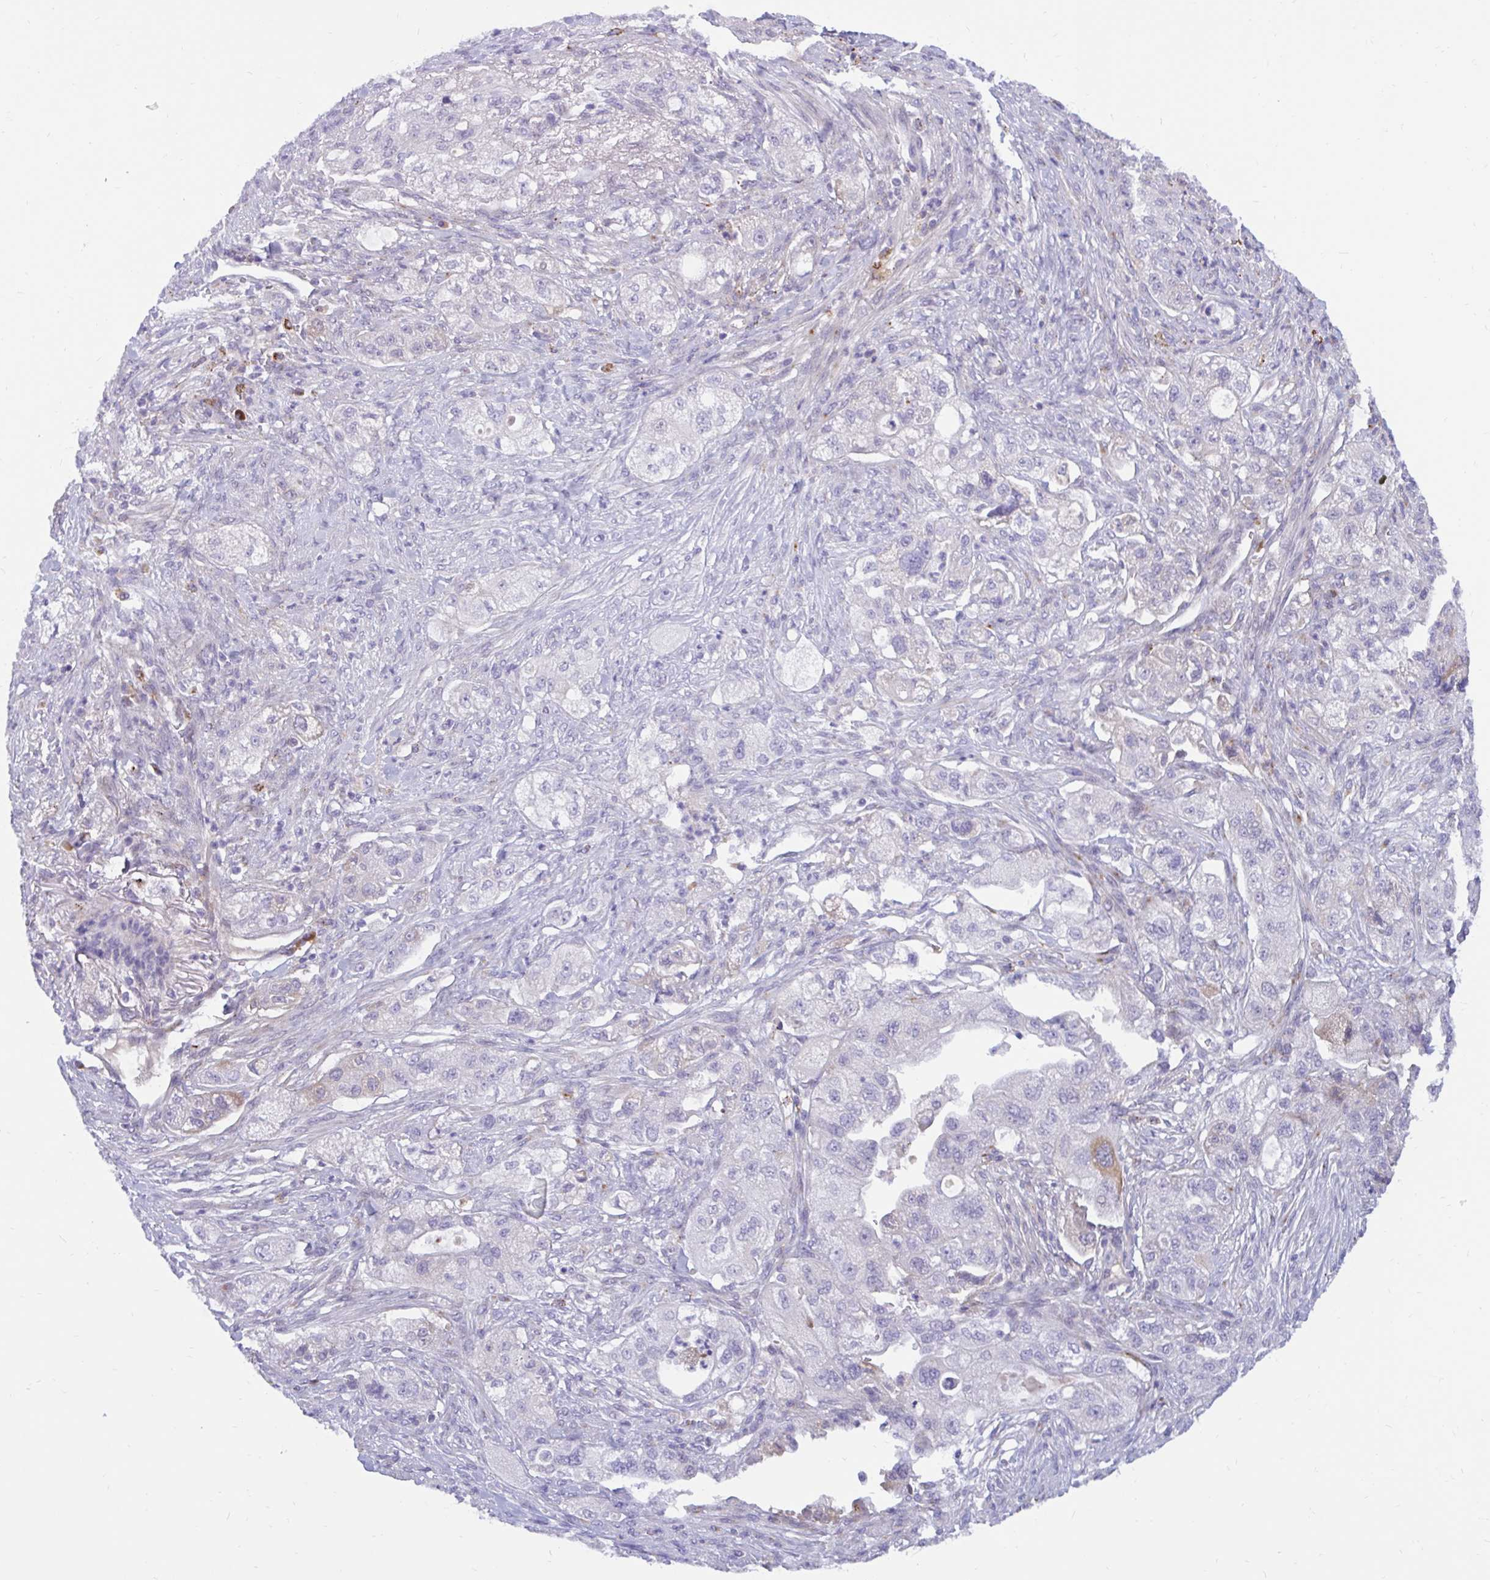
{"staining": {"intensity": "negative", "quantity": "none", "location": "none"}, "tissue": "pancreatic cancer", "cell_type": "Tumor cells", "image_type": "cancer", "snomed": [{"axis": "morphology", "description": "Adenocarcinoma, NOS"}, {"axis": "topography", "description": "Pancreas"}], "caption": "High magnification brightfield microscopy of adenocarcinoma (pancreatic) stained with DAB (brown) and counterstained with hematoxylin (blue): tumor cells show no significant expression.", "gene": "FAM219B", "patient": {"sex": "female", "age": 78}}